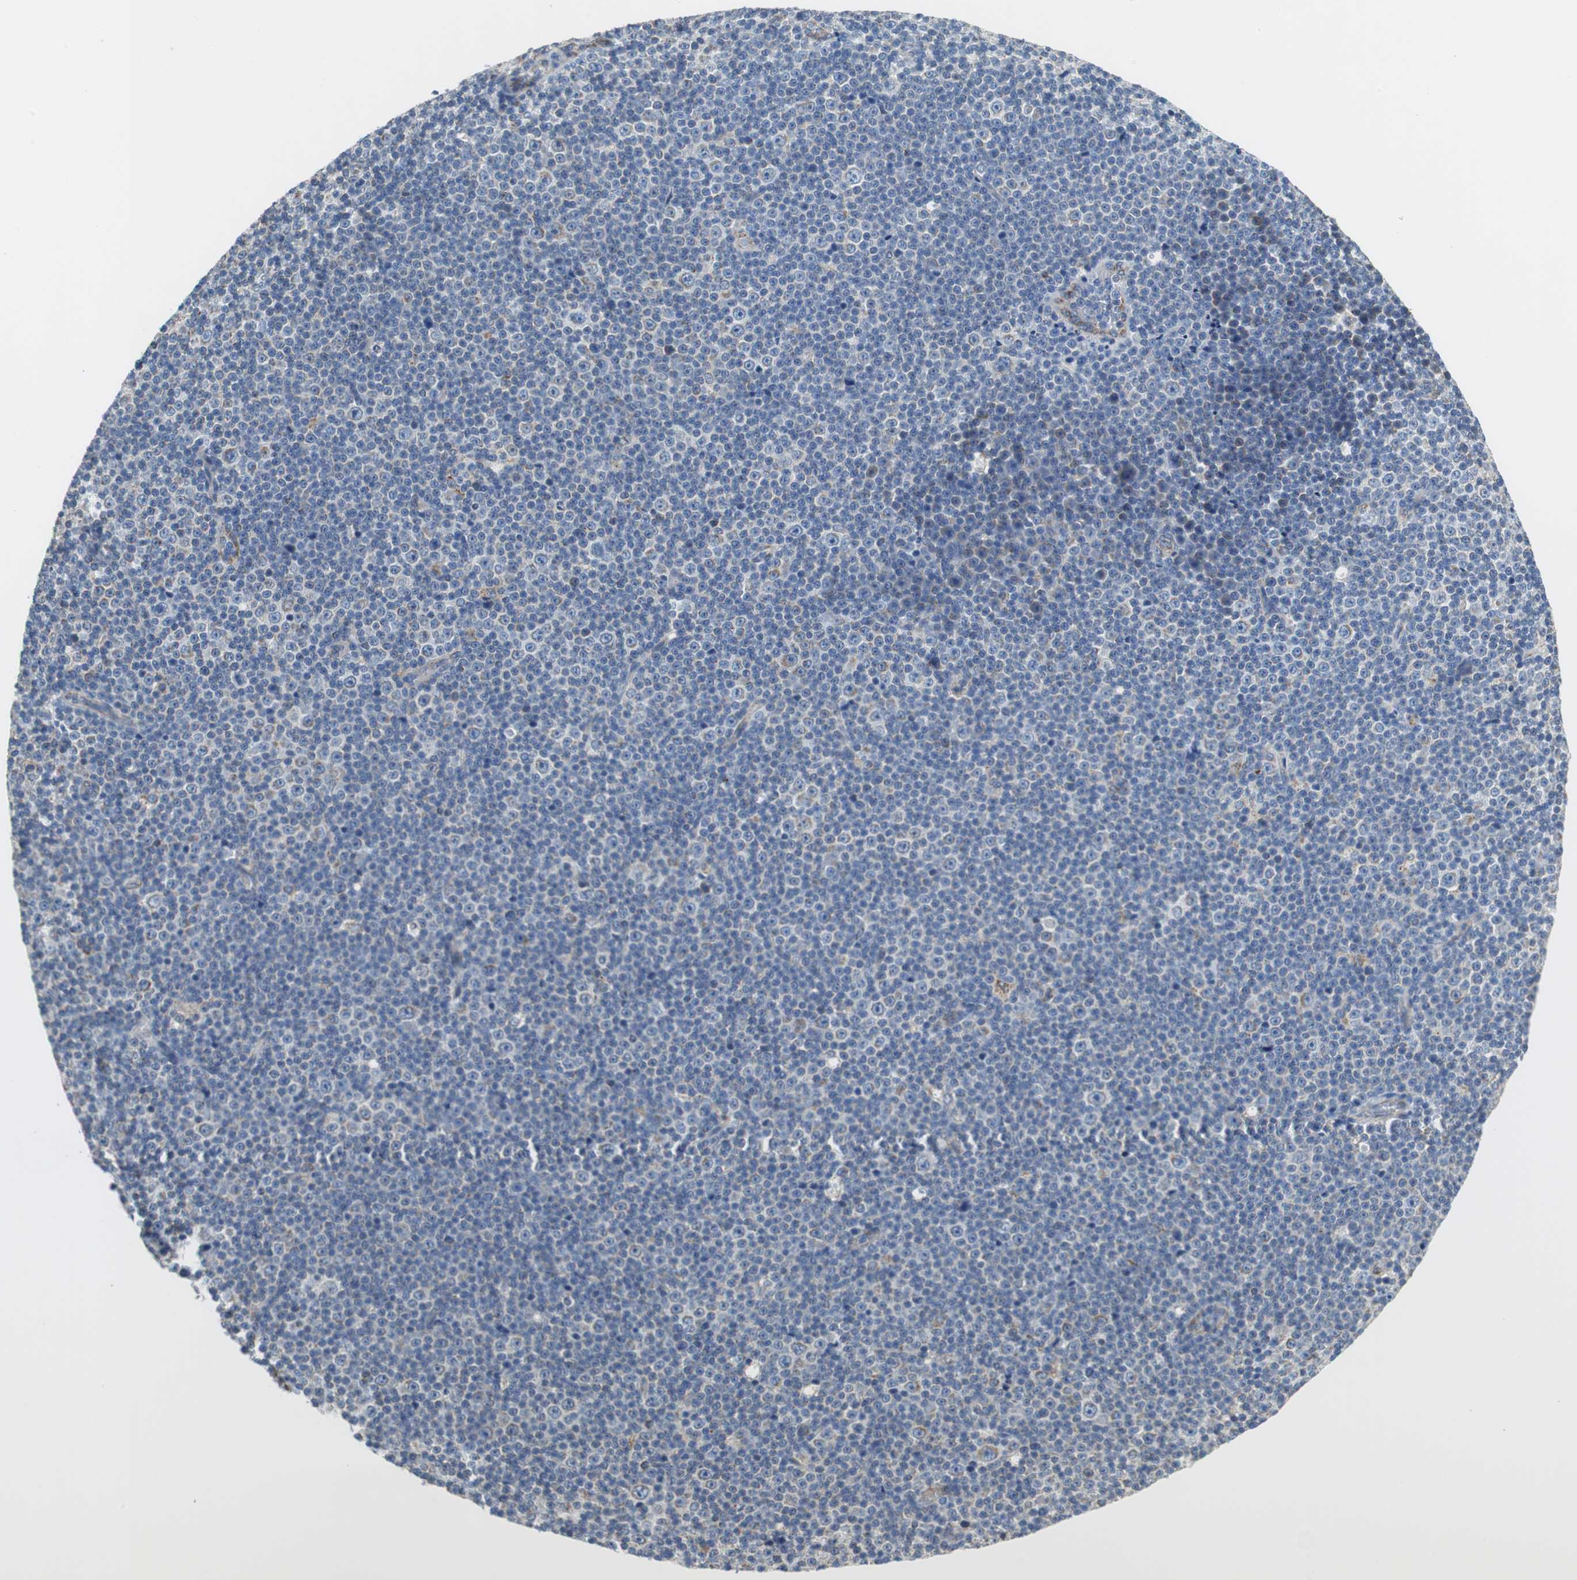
{"staining": {"intensity": "negative", "quantity": "none", "location": "none"}, "tissue": "lymphoma", "cell_type": "Tumor cells", "image_type": "cancer", "snomed": [{"axis": "morphology", "description": "Malignant lymphoma, non-Hodgkin's type, Low grade"}, {"axis": "topography", "description": "Lymph node"}], "caption": "An IHC image of lymphoma is shown. There is no staining in tumor cells of lymphoma.", "gene": "GSTK1", "patient": {"sex": "female", "age": 67}}